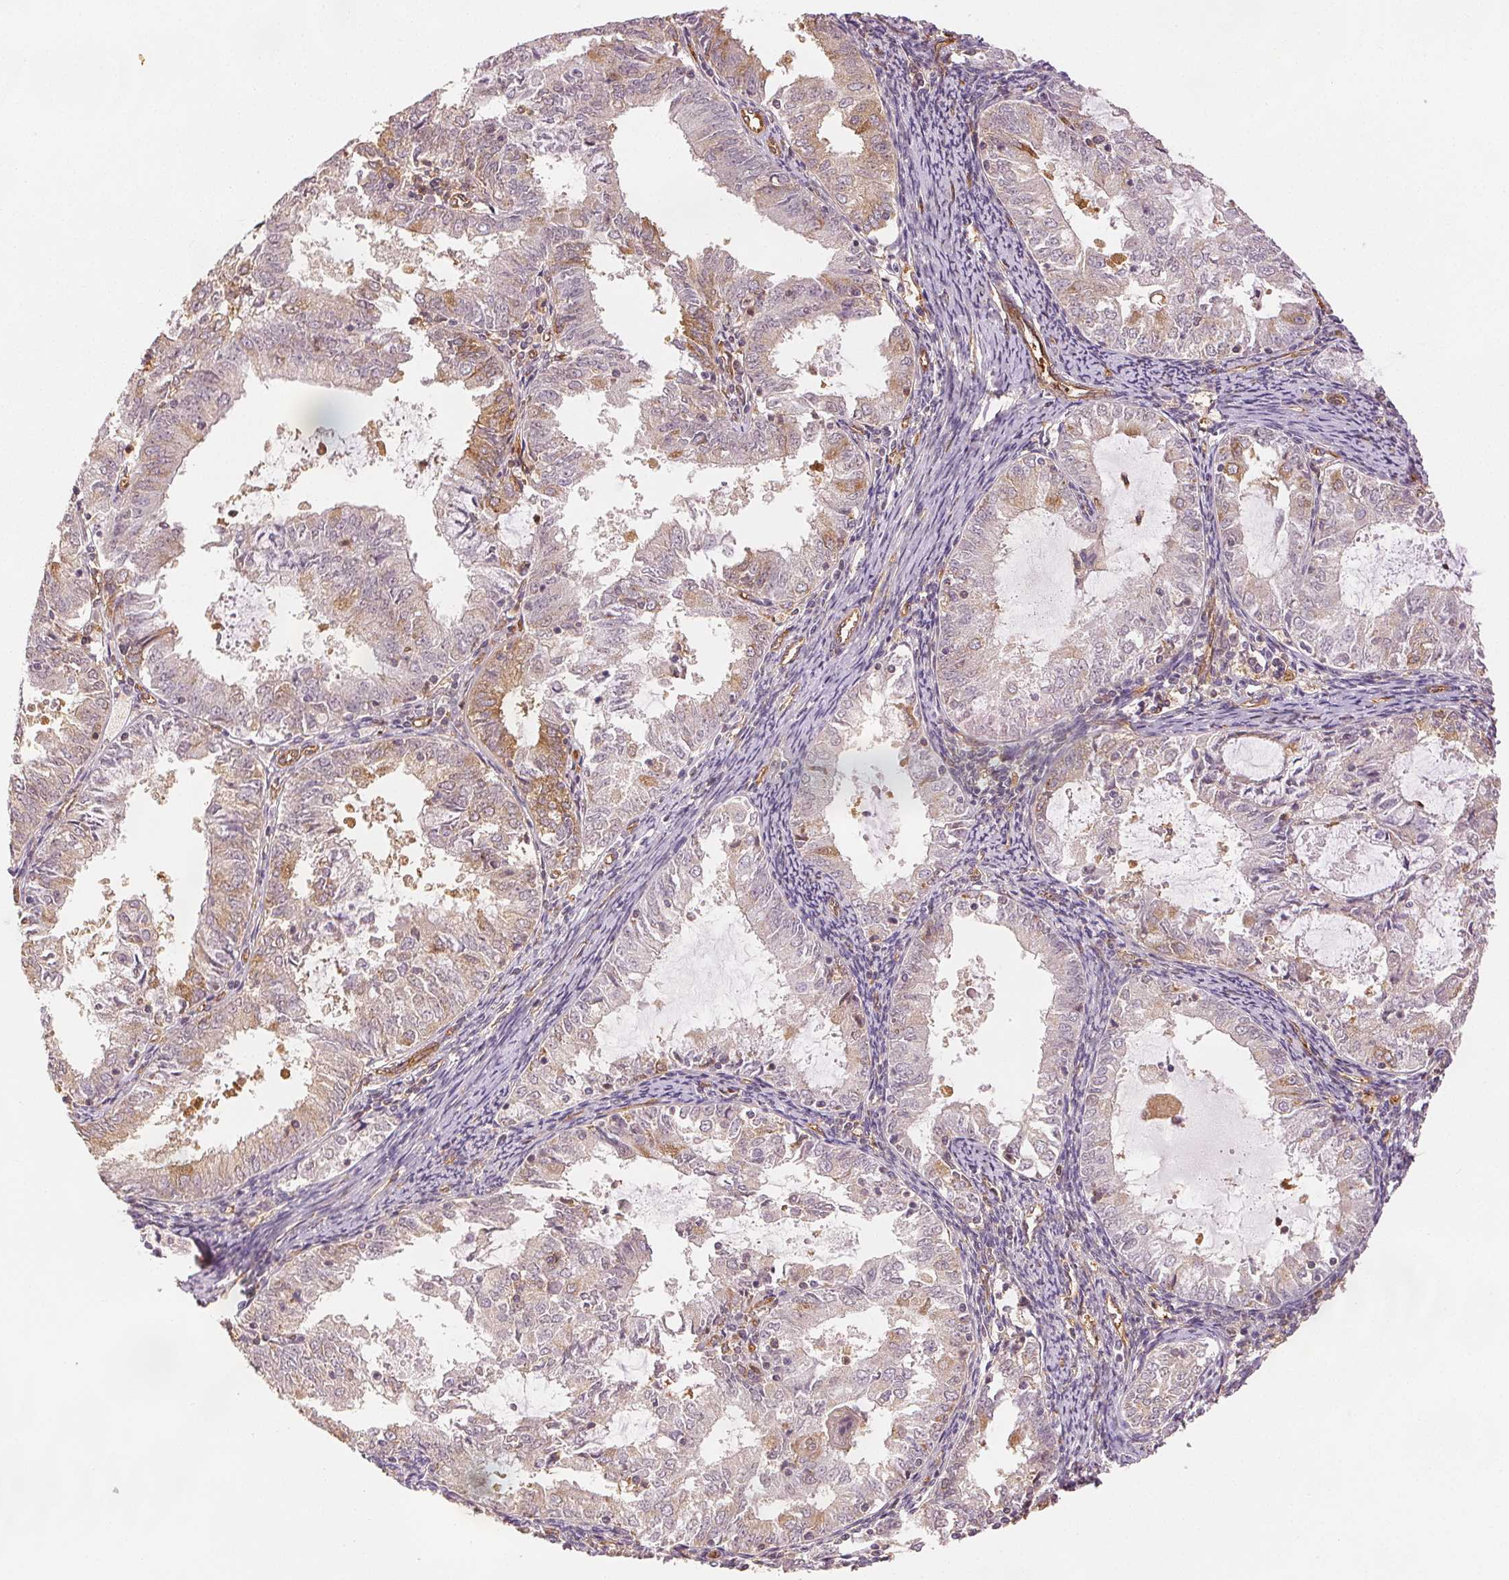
{"staining": {"intensity": "weak", "quantity": "<25%", "location": "cytoplasmic/membranous"}, "tissue": "endometrial cancer", "cell_type": "Tumor cells", "image_type": "cancer", "snomed": [{"axis": "morphology", "description": "Adenocarcinoma, NOS"}, {"axis": "topography", "description": "Endometrium"}], "caption": "Tumor cells show no significant positivity in endometrial adenocarcinoma.", "gene": "DIAPH2", "patient": {"sex": "female", "age": 57}}